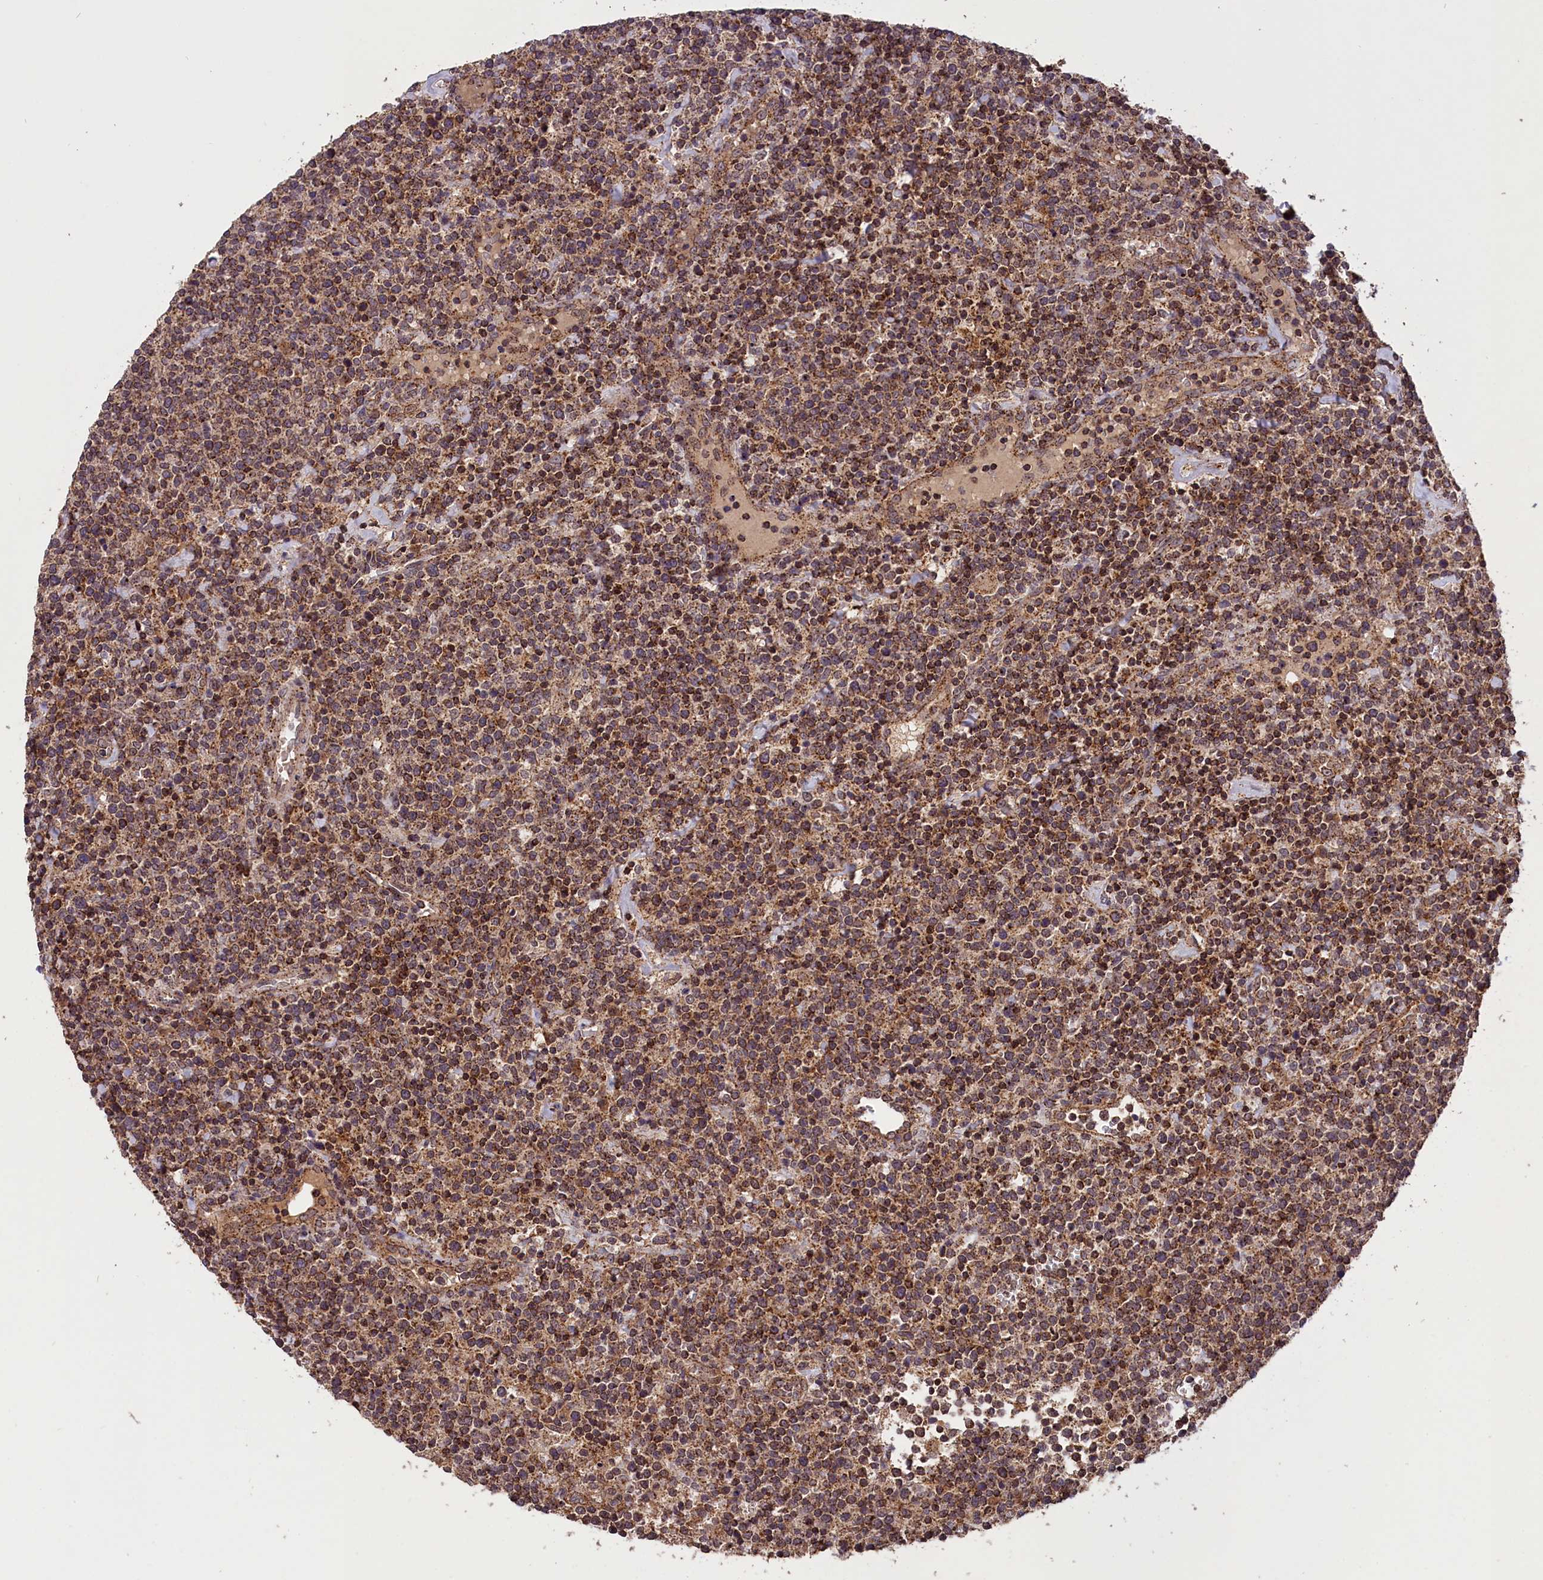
{"staining": {"intensity": "moderate", "quantity": "25%-75%", "location": "cytoplasmic/membranous"}, "tissue": "lymphoma", "cell_type": "Tumor cells", "image_type": "cancer", "snomed": [{"axis": "morphology", "description": "Malignant lymphoma, non-Hodgkin's type, High grade"}, {"axis": "topography", "description": "Lymph node"}], "caption": "Immunohistochemistry staining of high-grade malignant lymphoma, non-Hodgkin's type, which reveals medium levels of moderate cytoplasmic/membranous positivity in about 25%-75% of tumor cells indicating moderate cytoplasmic/membranous protein expression. The staining was performed using DAB (brown) for protein detection and nuclei were counterstained in hematoxylin (blue).", "gene": "IST1", "patient": {"sex": "male", "age": 61}}